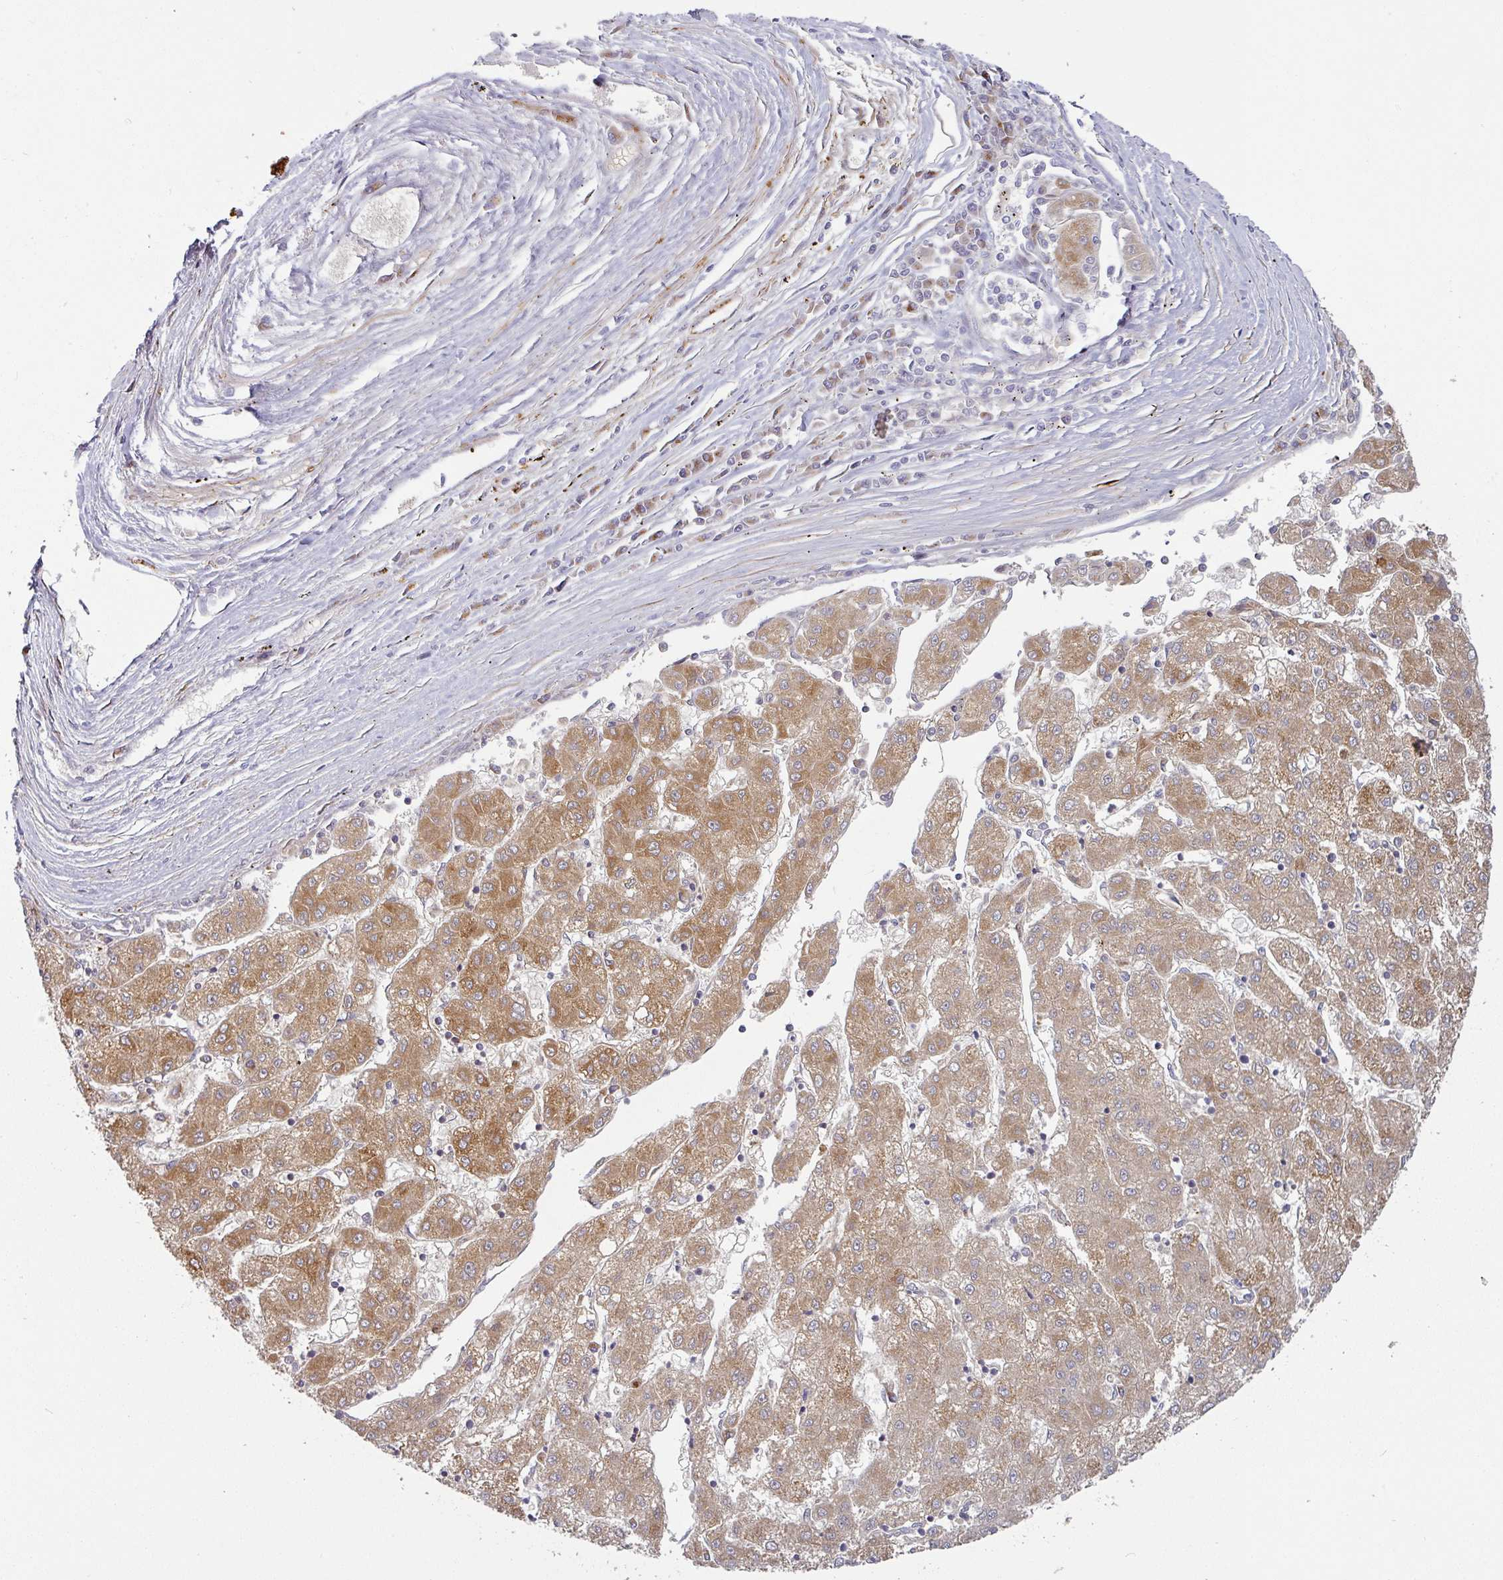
{"staining": {"intensity": "moderate", "quantity": ">75%", "location": "cytoplasmic/membranous"}, "tissue": "liver cancer", "cell_type": "Tumor cells", "image_type": "cancer", "snomed": [{"axis": "morphology", "description": "Carcinoma, Hepatocellular, NOS"}, {"axis": "topography", "description": "Liver"}], "caption": "Human liver hepatocellular carcinoma stained with a protein marker shows moderate staining in tumor cells.", "gene": "PRODH2", "patient": {"sex": "male", "age": 72}}